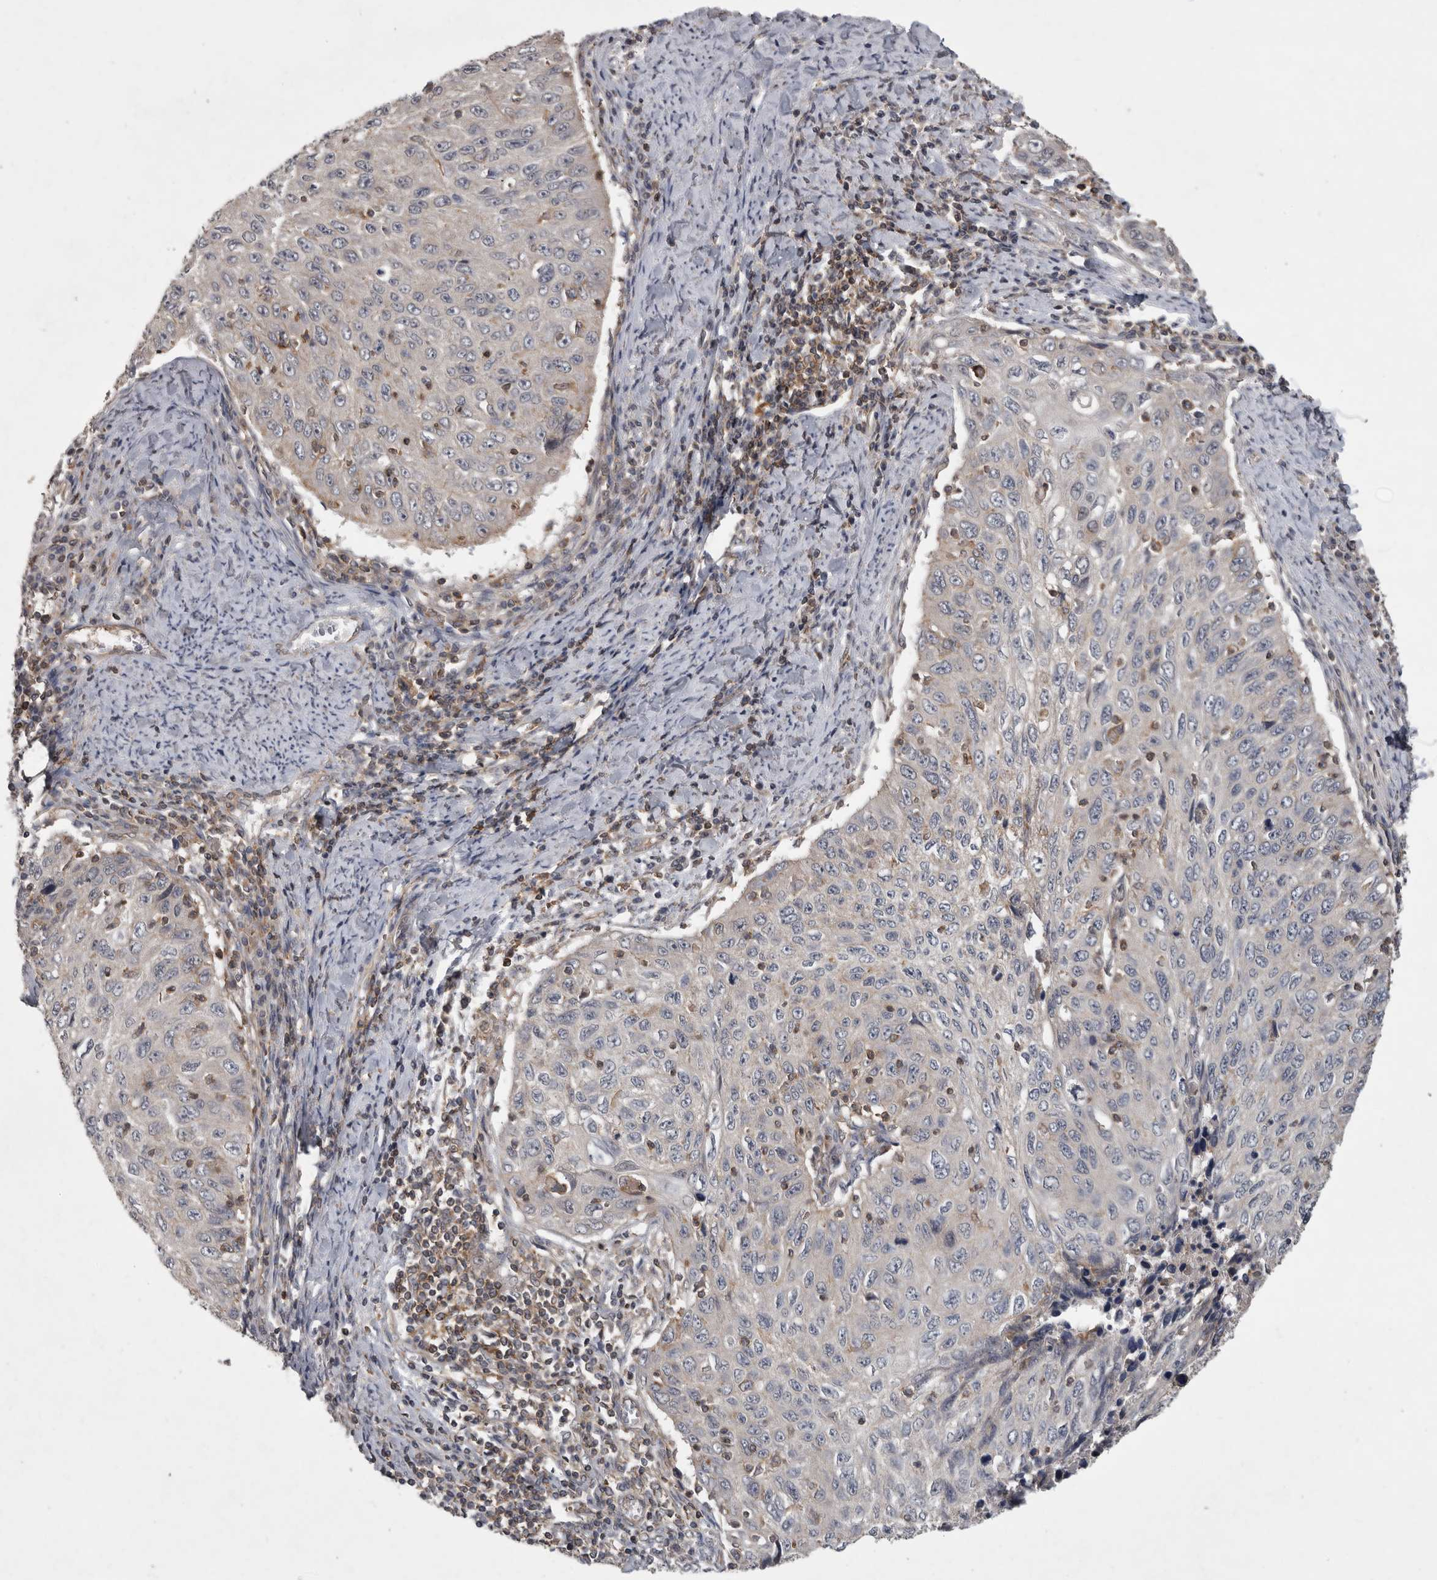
{"staining": {"intensity": "negative", "quantity": "none", "location": "none"}, "tissue": "cervical cancer", "cell_type": "Tumor cells", "image_type": "cancer", "snomed": [{"axis": "morphology", "description": "Squamous cell carcinoma, NOS"}, {"axis": "topography", "description": "Cervix"}], "caption": "DAB (3,3'-diaminobenzidine) immunohistochemical staining of cervical squamous cell carcinoma reveals no significant expression in tumor cells.", "gene": "SPATA48", "patient": {"sex": "female", "age": 53}}